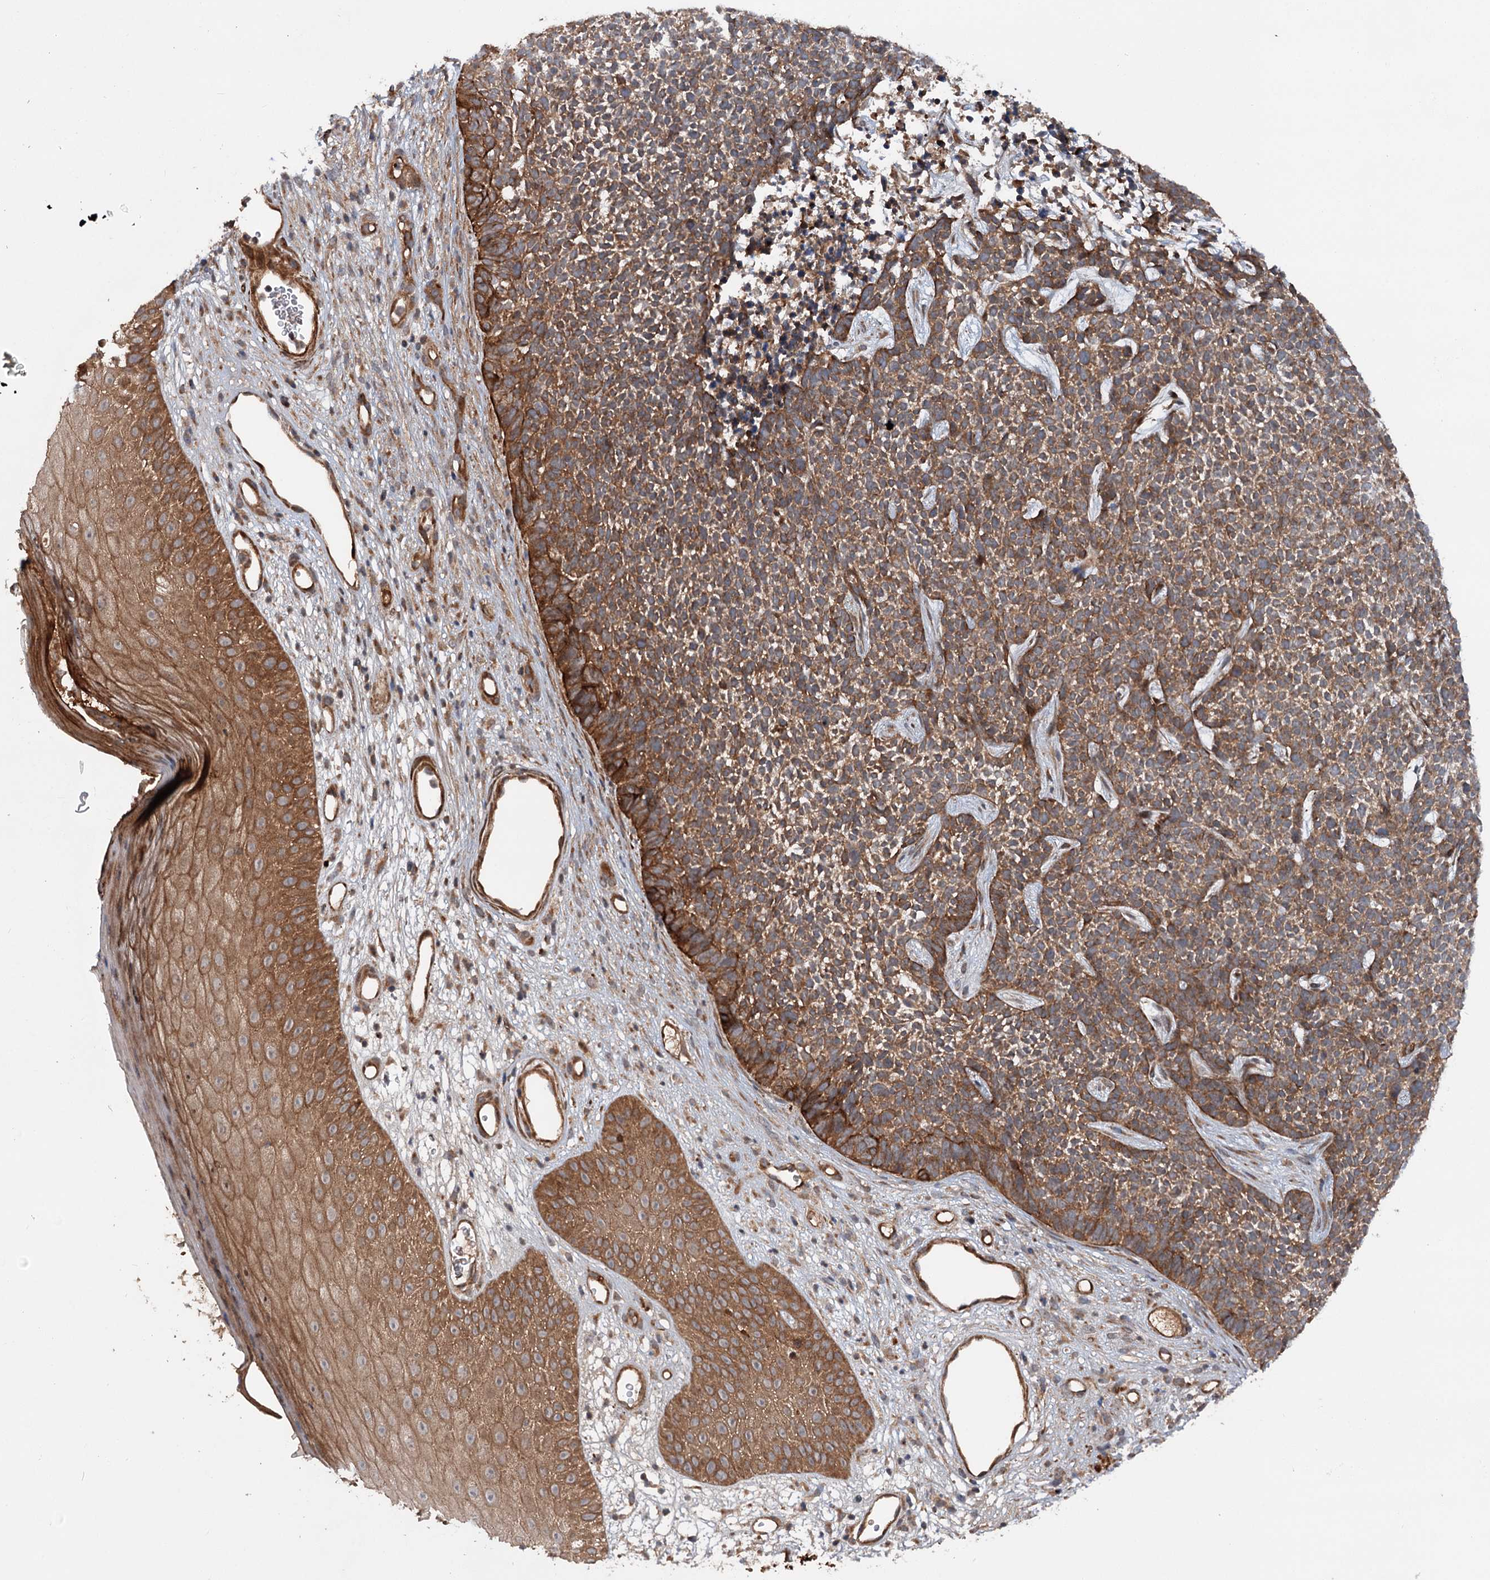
{"staining": {"intensity": "moderate", "quantity": ">75%", "location": "cytoplasmic/membranous"}, "tissue": "skin cancer", "cell_type": "Tumor cells", "image_type": "cancer", "snomed": [{"axis": "morphology", "description": "Basal cell carcinoma"}, {"axis": "topography", "description": "Skin"}], "caption": "Skin cancer (basal cell carcinoma) was stained to show a protein in brown. There is medium levels of moderate cytoplasmic/membranous expression in about >75% of tumor cells.", "gene": "ADGRG4", "patient": {"sex": "female", "age": 84}}